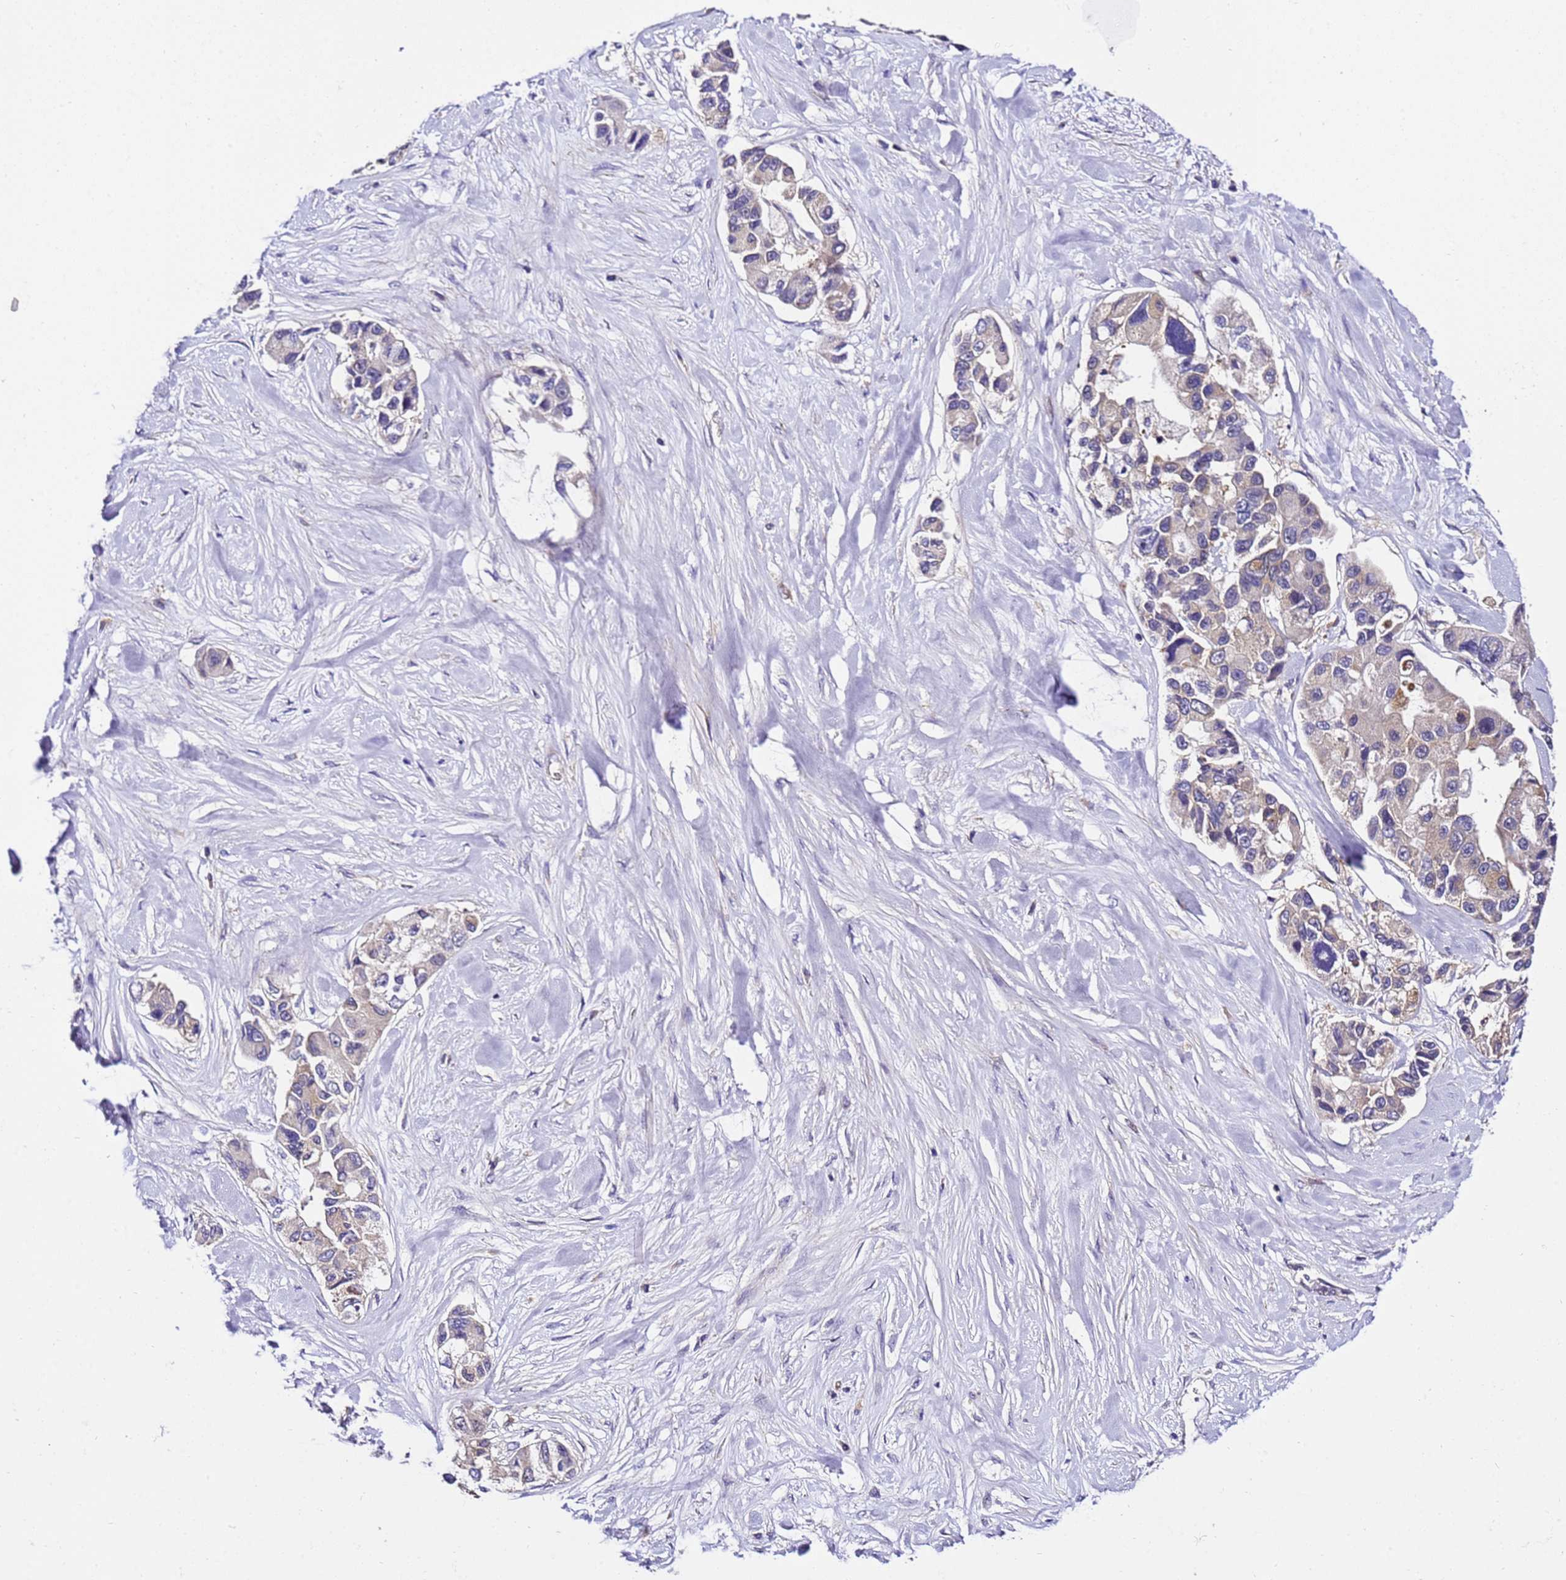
{"staining": {"intensity": "negative", "quantity": "none", "location": "none"}, "tissue": "lung cancer", "cell_type": "Tumor cells", "image_type": "cancer", "snomed": [{"axis": "morphology", "description": "Adenocarcinoma, NOS"}, {"axis": "topography", "description": "Lung"}], "caption": "High power microscopy image of an immunohistochemistry image of adenocarcinoma (lung), revealing no significant positivity in tumor cells.", "gene": "ZNF417", "patient": {"sex": "female", "age": 54}}